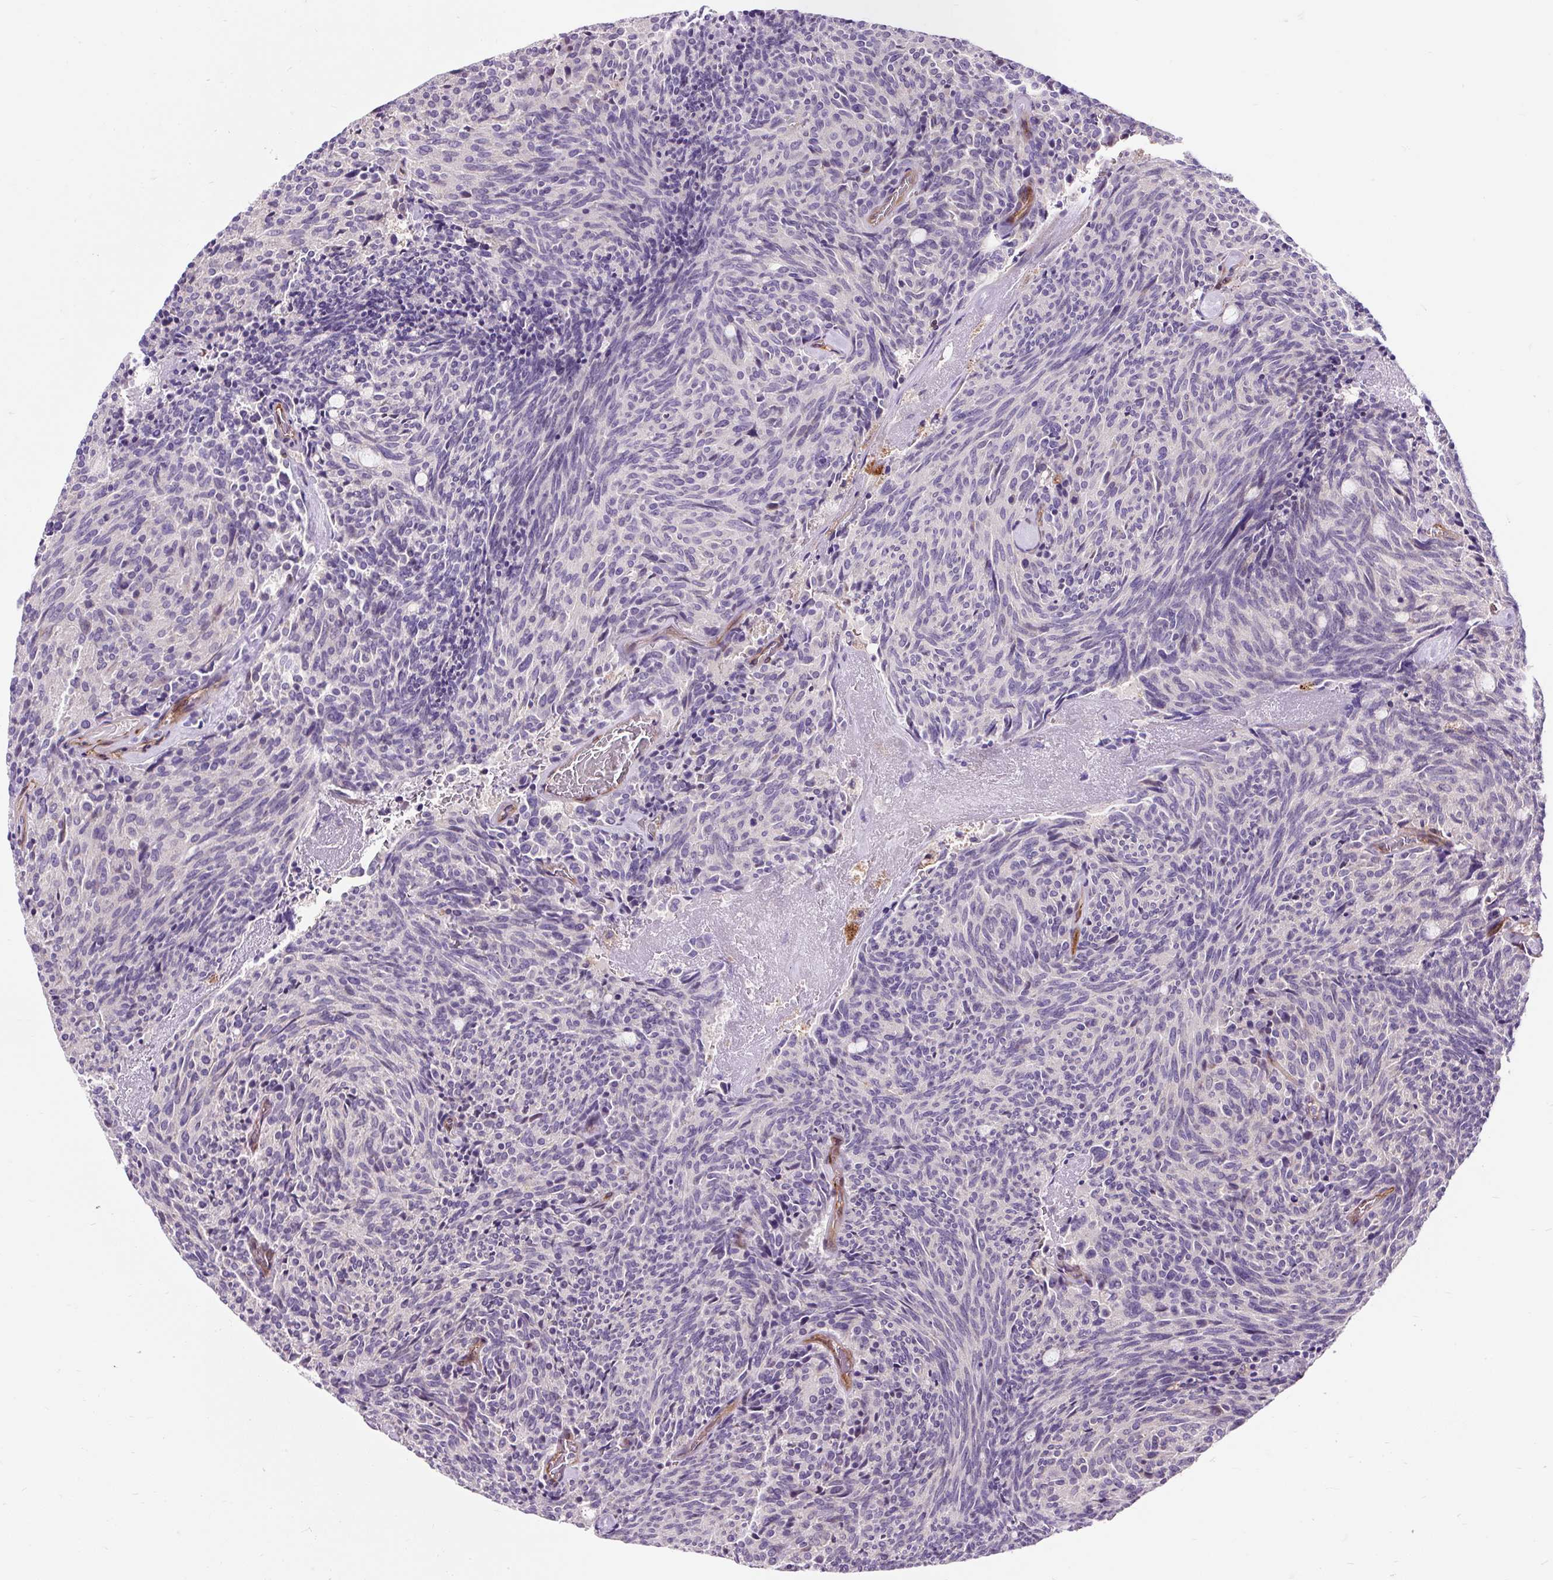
{"staining": {"intensity": "negative", "quantity": "none", "location": "none"}, "tissue": "carcinoid", "cell_type": "Tumor cells", "image_type": "cancer", "snomed": [{"axis": "morphology", "description": "Carcinoid, malignant, NOS"}, {"axis": "topography", "description": "Pancreas"}], "caption": "Protein analysis of carcinoid reveals no significant expression in tumor cells. (DAB (3,3'-diaminobenzidine) IHC visualized using brightfield microscopy, high magnification).", "gene": "PCDHGB3", "patient": {"sex": "female", "age": 54}}